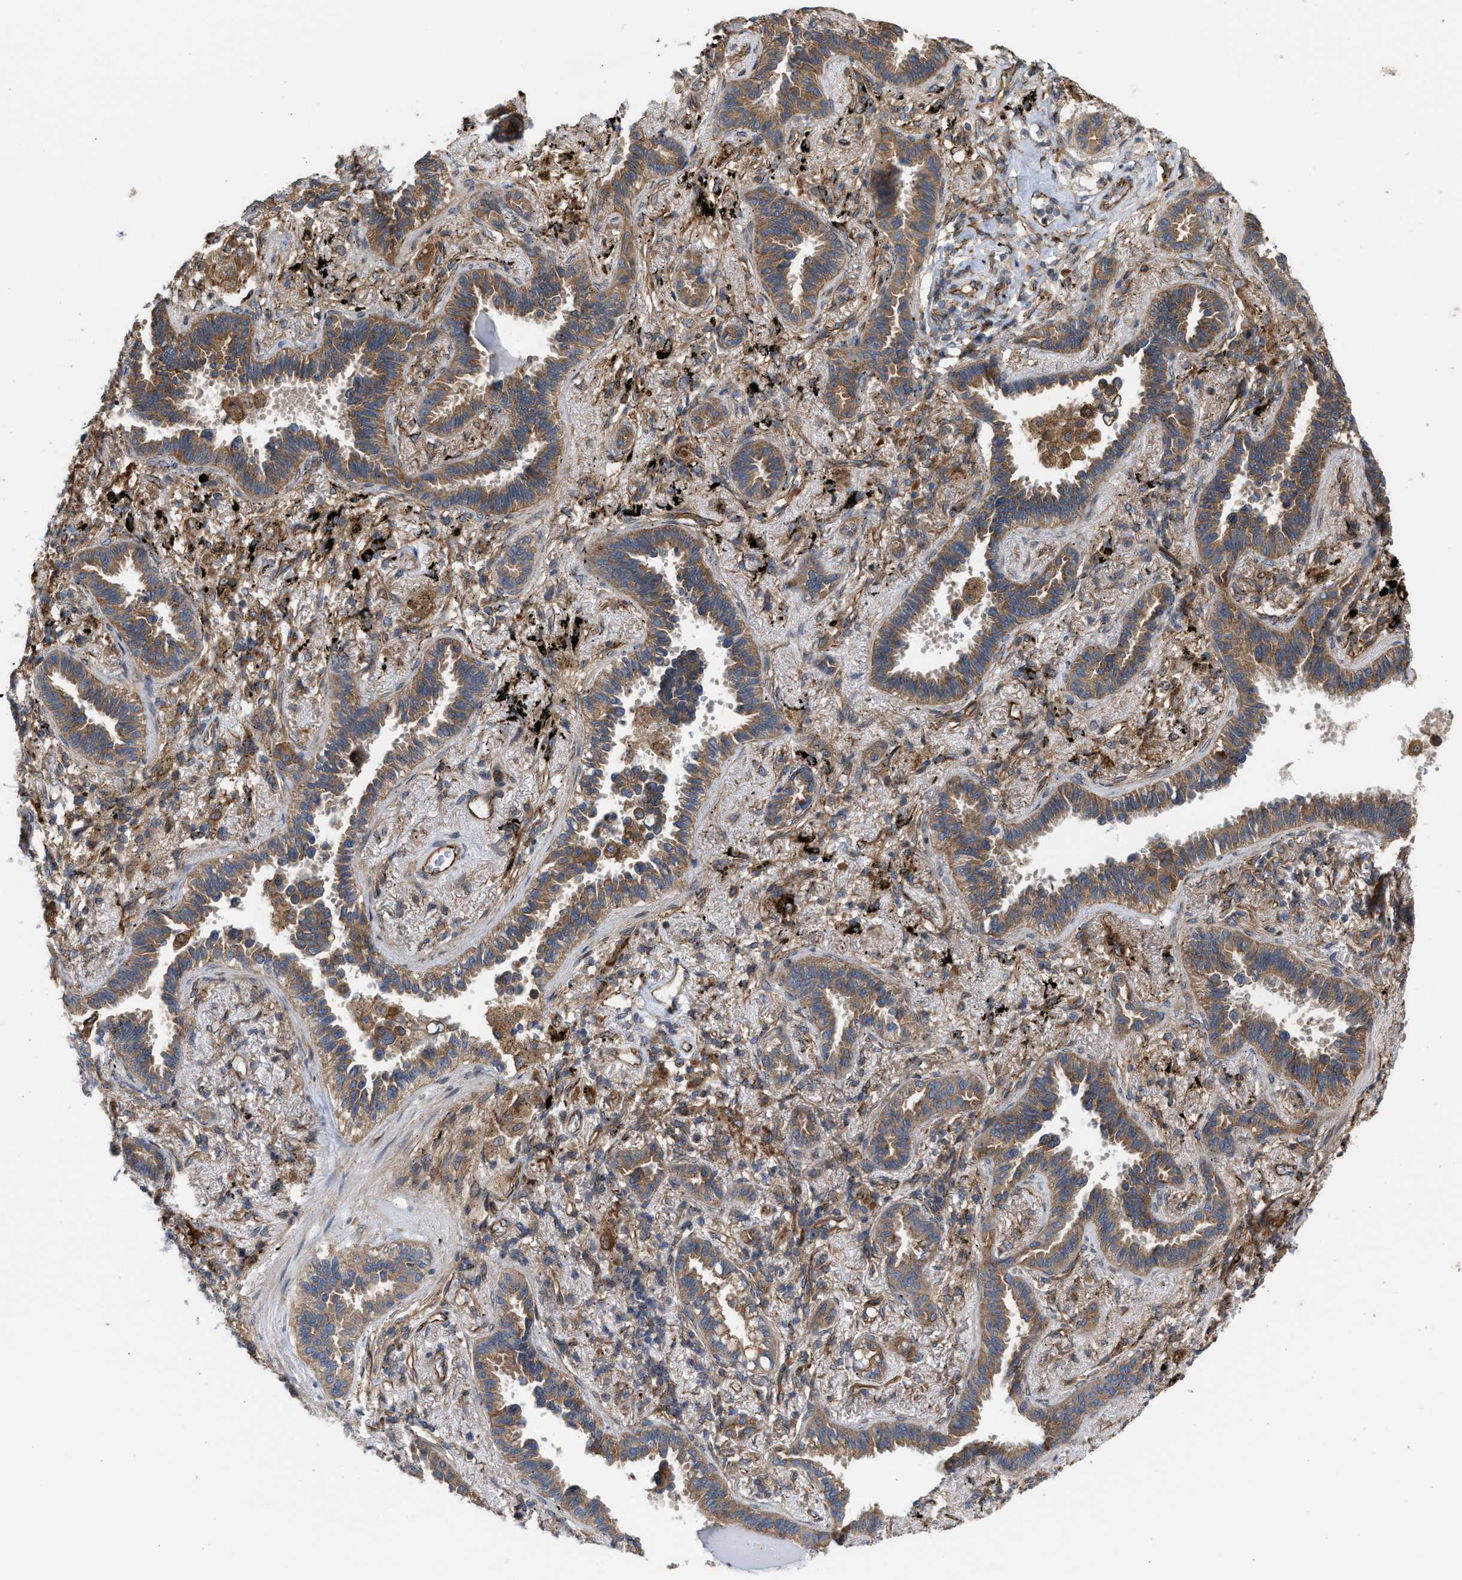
{"staining": {"intensity": "moderate", "quantity": ">75%", "location": "cytoplasmic/membranous"}, "tissue": "lung cancer", "cell_type": "Tumor cells", "image_type": "cancer", "snomed": [{"axis": "morphology", "description": "Adenocarcinoma, NOS"}, {"axis": "topography", "description": "Lung"}], "caption": "Protein staining of lung cancer tissue shows moderate cytoplasmic/membranous expression in approximately >75% of tumor cells.", "gene": "EPS15L1", "patient": {"sex": "male", "age": 59}}